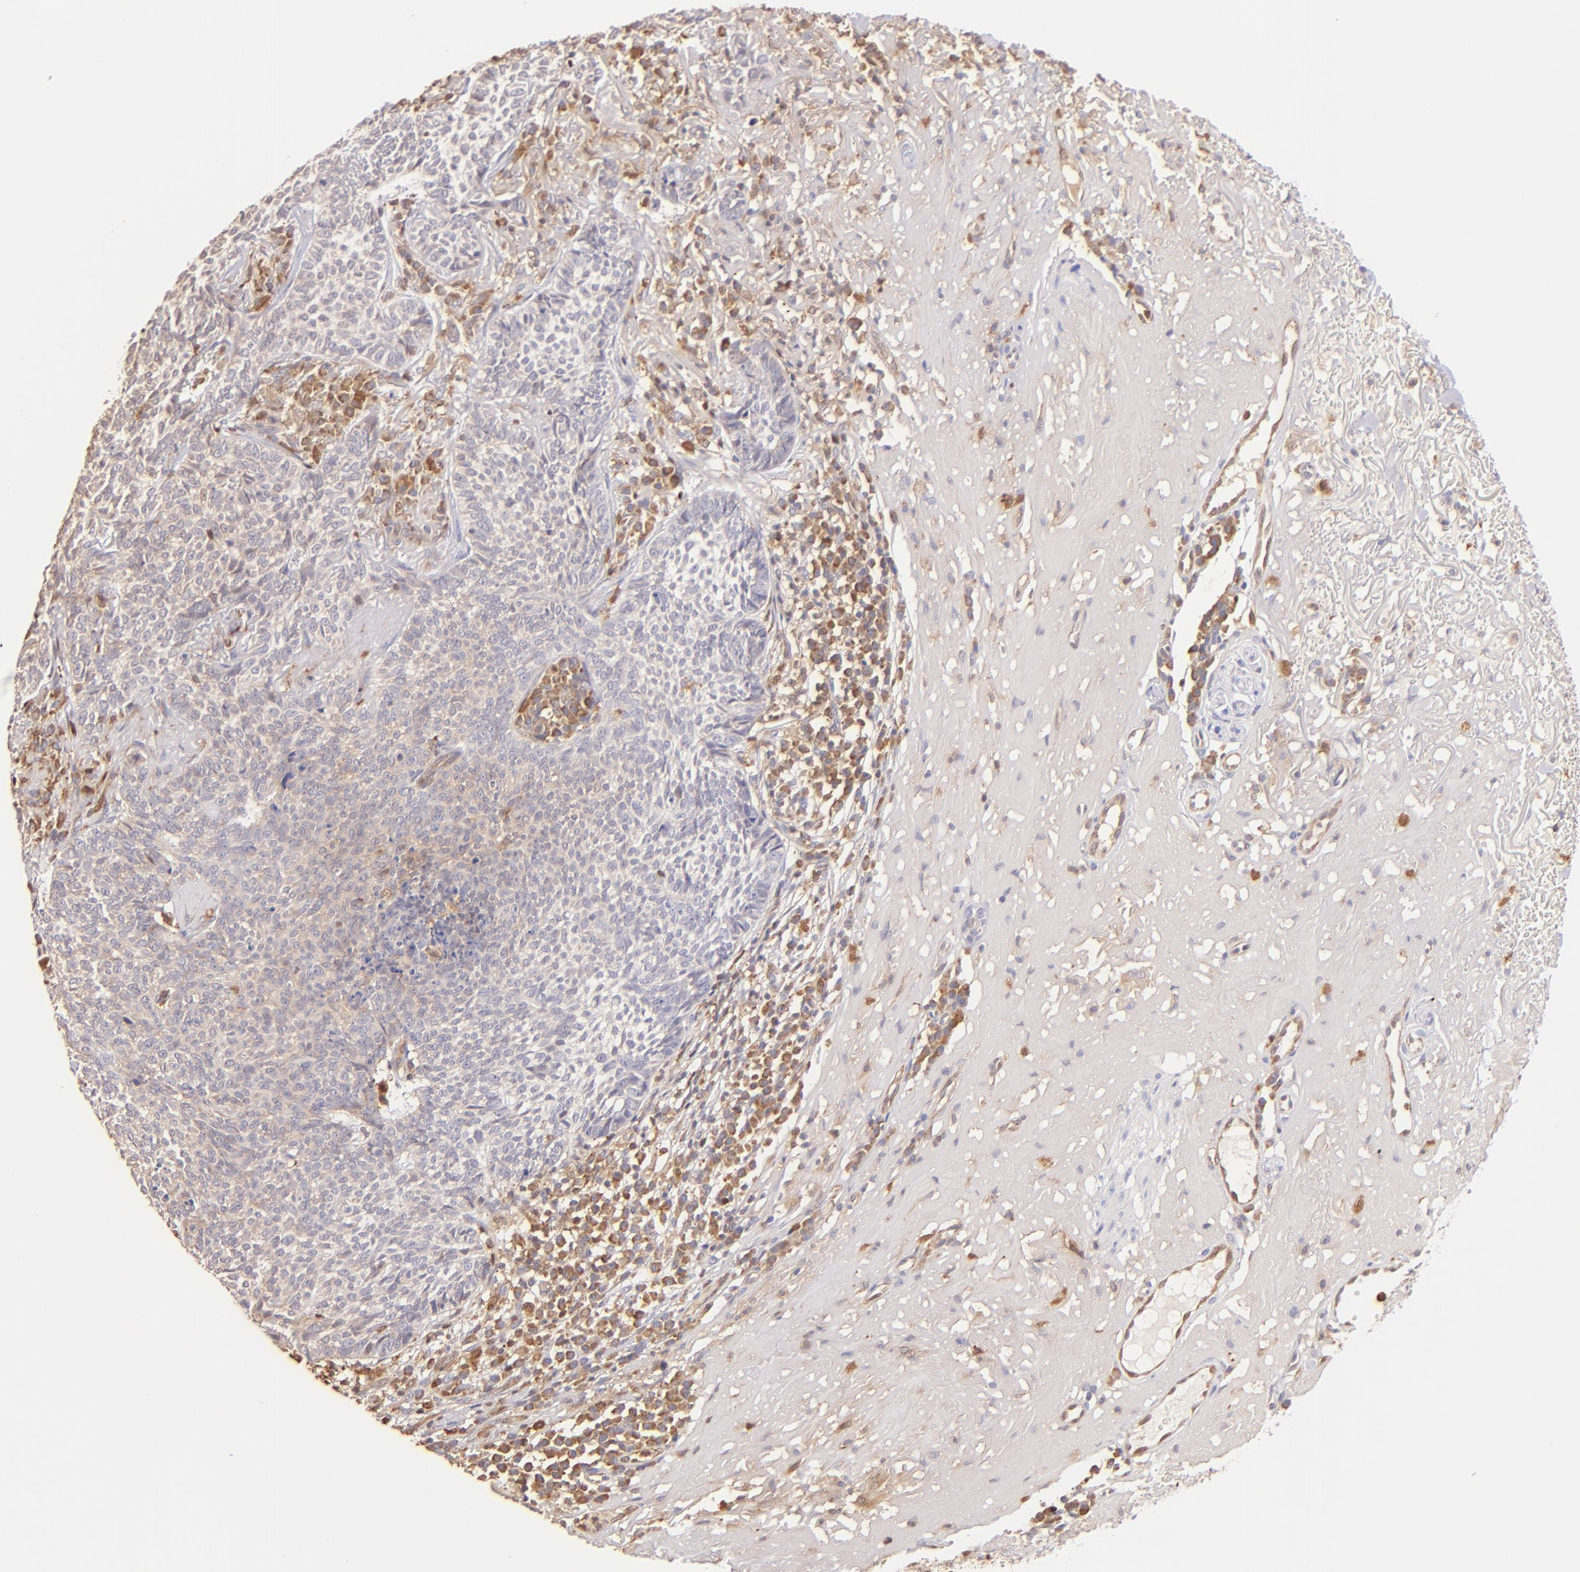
{"staining": {"intensity": "weak", "quantity": "25%-75%", "location": "cytoplasmic/membranous"}, "tissue": "skin cancer", "cell_type": "Tumor cells", "image_type": "cancer", "snomed": [{"axis": "morphology", "description": "Basal cell carcinoma"}, {"axis": "topography", "description": "Skin"}], "caption": "IHC staining of skin cancer, which reveals low levels of weak cytoplasmic/membranous positivity in about 25%-75% of tumor cells indicating weak cytoplasmic/membranous protein staining. The staining was performed using DAB (3,3'-diaminobenzidine) (brown) for protein detection and nuclei were counterstained in hematoxylin (blue).", "gene": "BTK", "patient": {"sex": "female", "age": 89}}